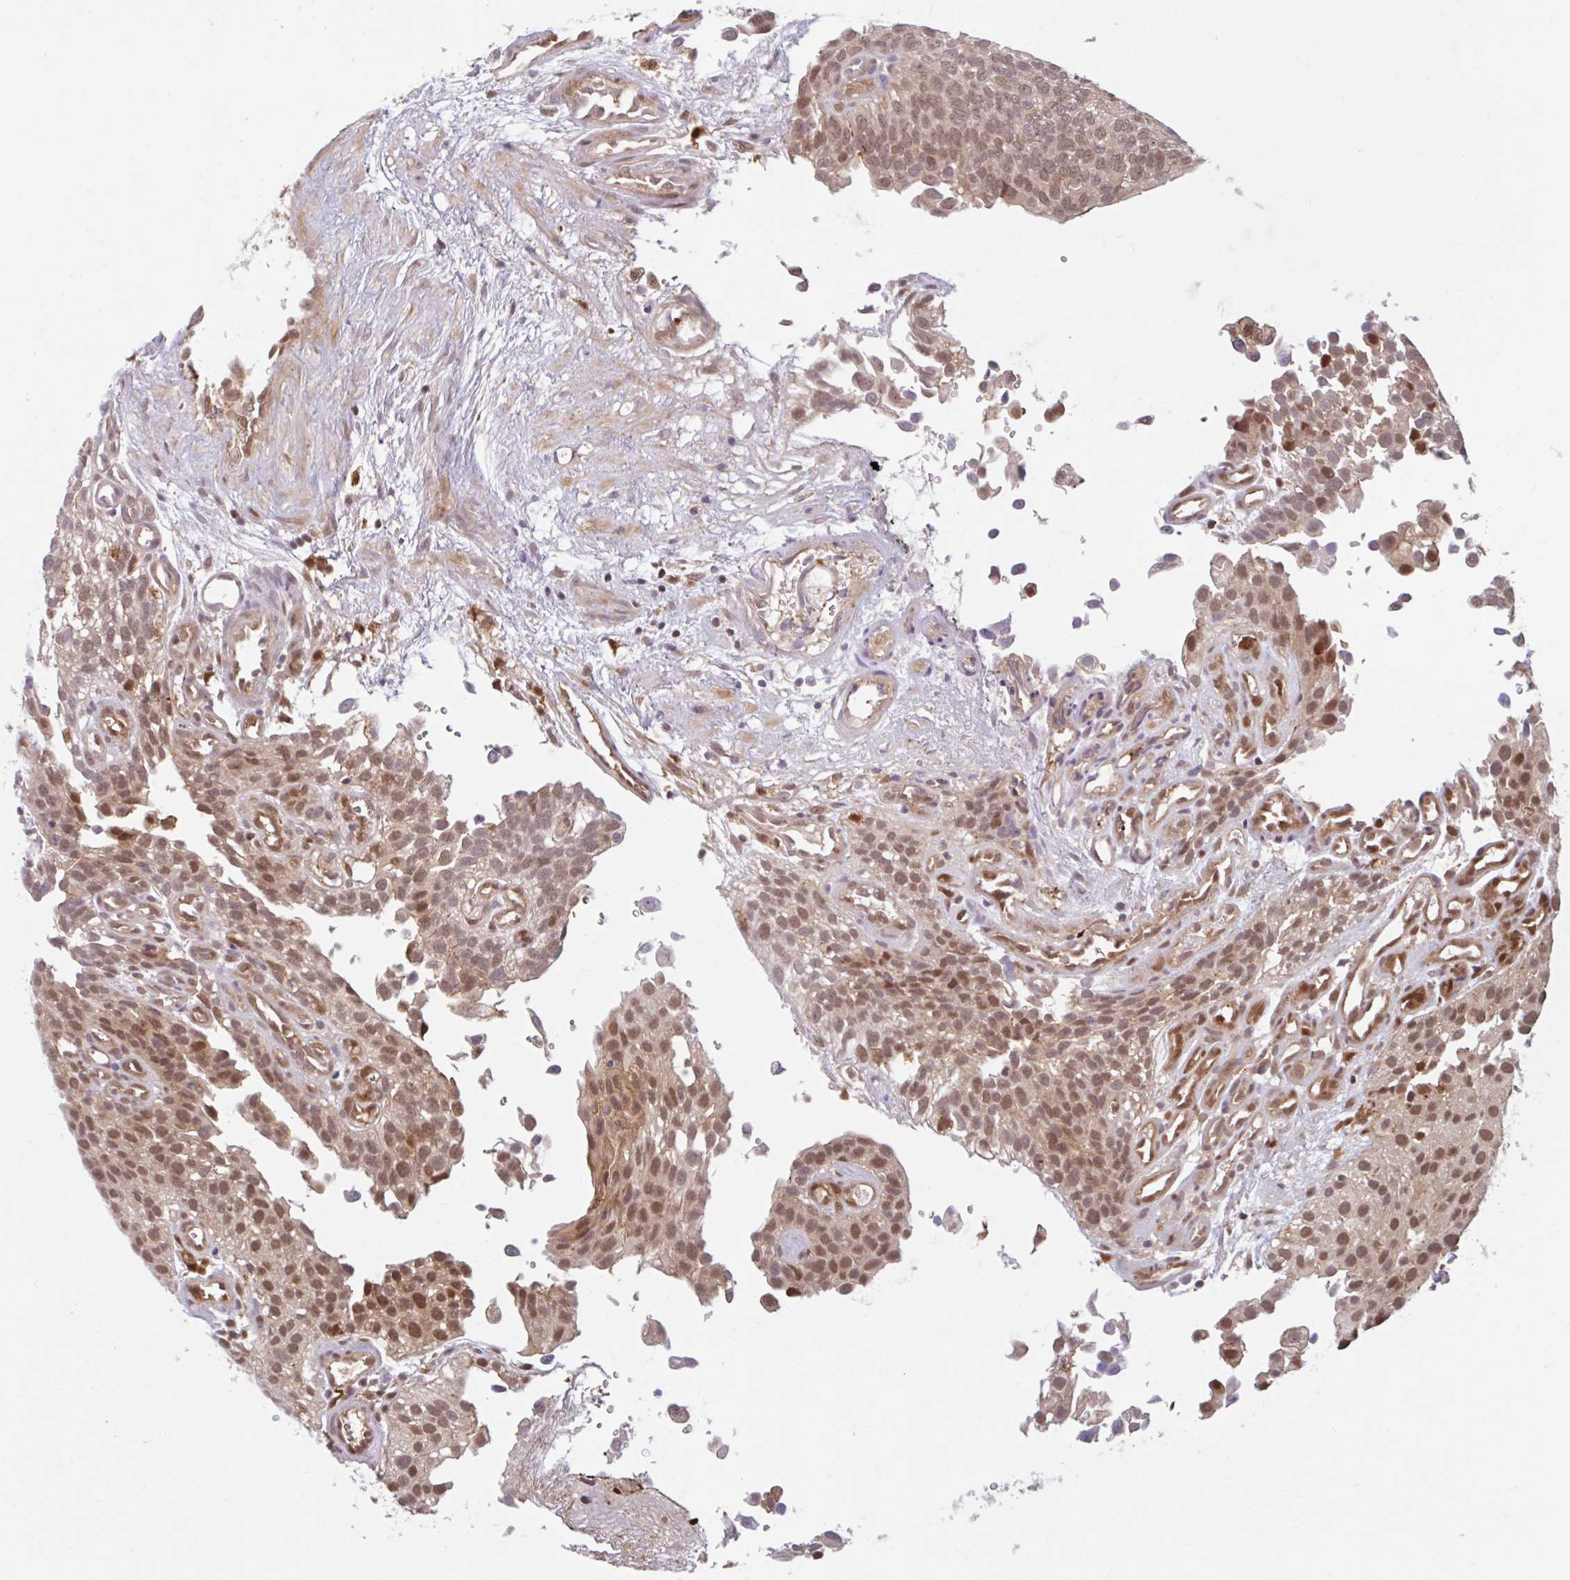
{"staining": {"intensity": "moderate", "quantity": ">75%", "location": "nuclear"}, "tissue": "urothelial cancer", "cell_type": "Tumor cells", "image_type": "cancer", "snomed": [{"axis": "morphology", "description": "Urothelial carcinoma, NOS"}, {"axis": "topography", "description": "Urinary bladder"}], "caption": "Transitional cell carcinoma stained for a protein shows moderate nuclear positivity in tumor cells.", "gene": "HMBS", "patient": {"sex": "male", "age": 87}}